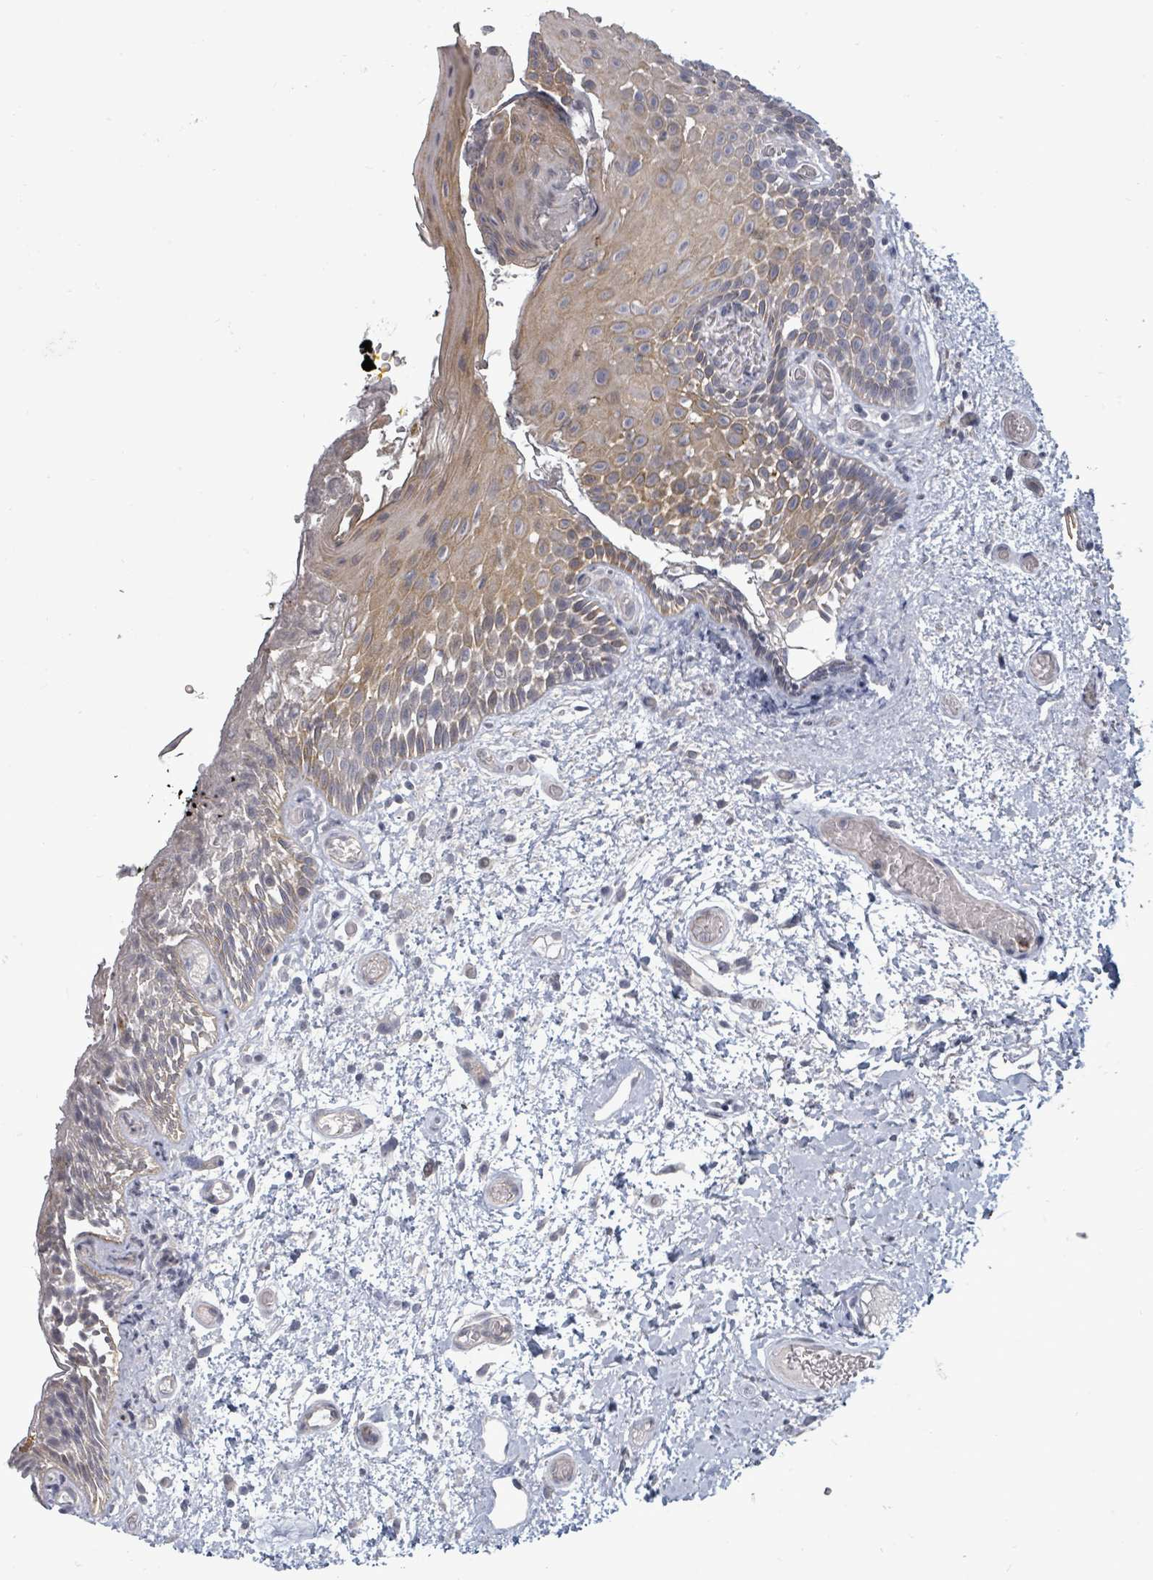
{"staining": {"intensity": "weak", "quantity": "25%-75%", "location": "cytoplasmic/membranous"}, "tissue": "oral mucosa", "cell_type": "Squamous epithelial cells", "image_type": "normal", "snomed": [{"axis": "morphology", "description": "Normal tissue, NOS"}, {"axis": "morphology", "description": "Squamous cell carcinoma, NOS"}, {"axis": "topography", "description": "Oral tissue"}, {"axis": "topography", "description": "Tounge, NOS"}, {"axis": "topography", "description": "Head-Neck"}], "caption": "IHC of benign oral mucosa reveals low levels of weak cytoplasmic/membranous expression in about 25%-75% of squamous epithelial cells. (brown staining indicates protein expression, while blue staining denotes nuclei).", "gene": "PTPN20", "patient": {"sex": "male", "age": 76}}